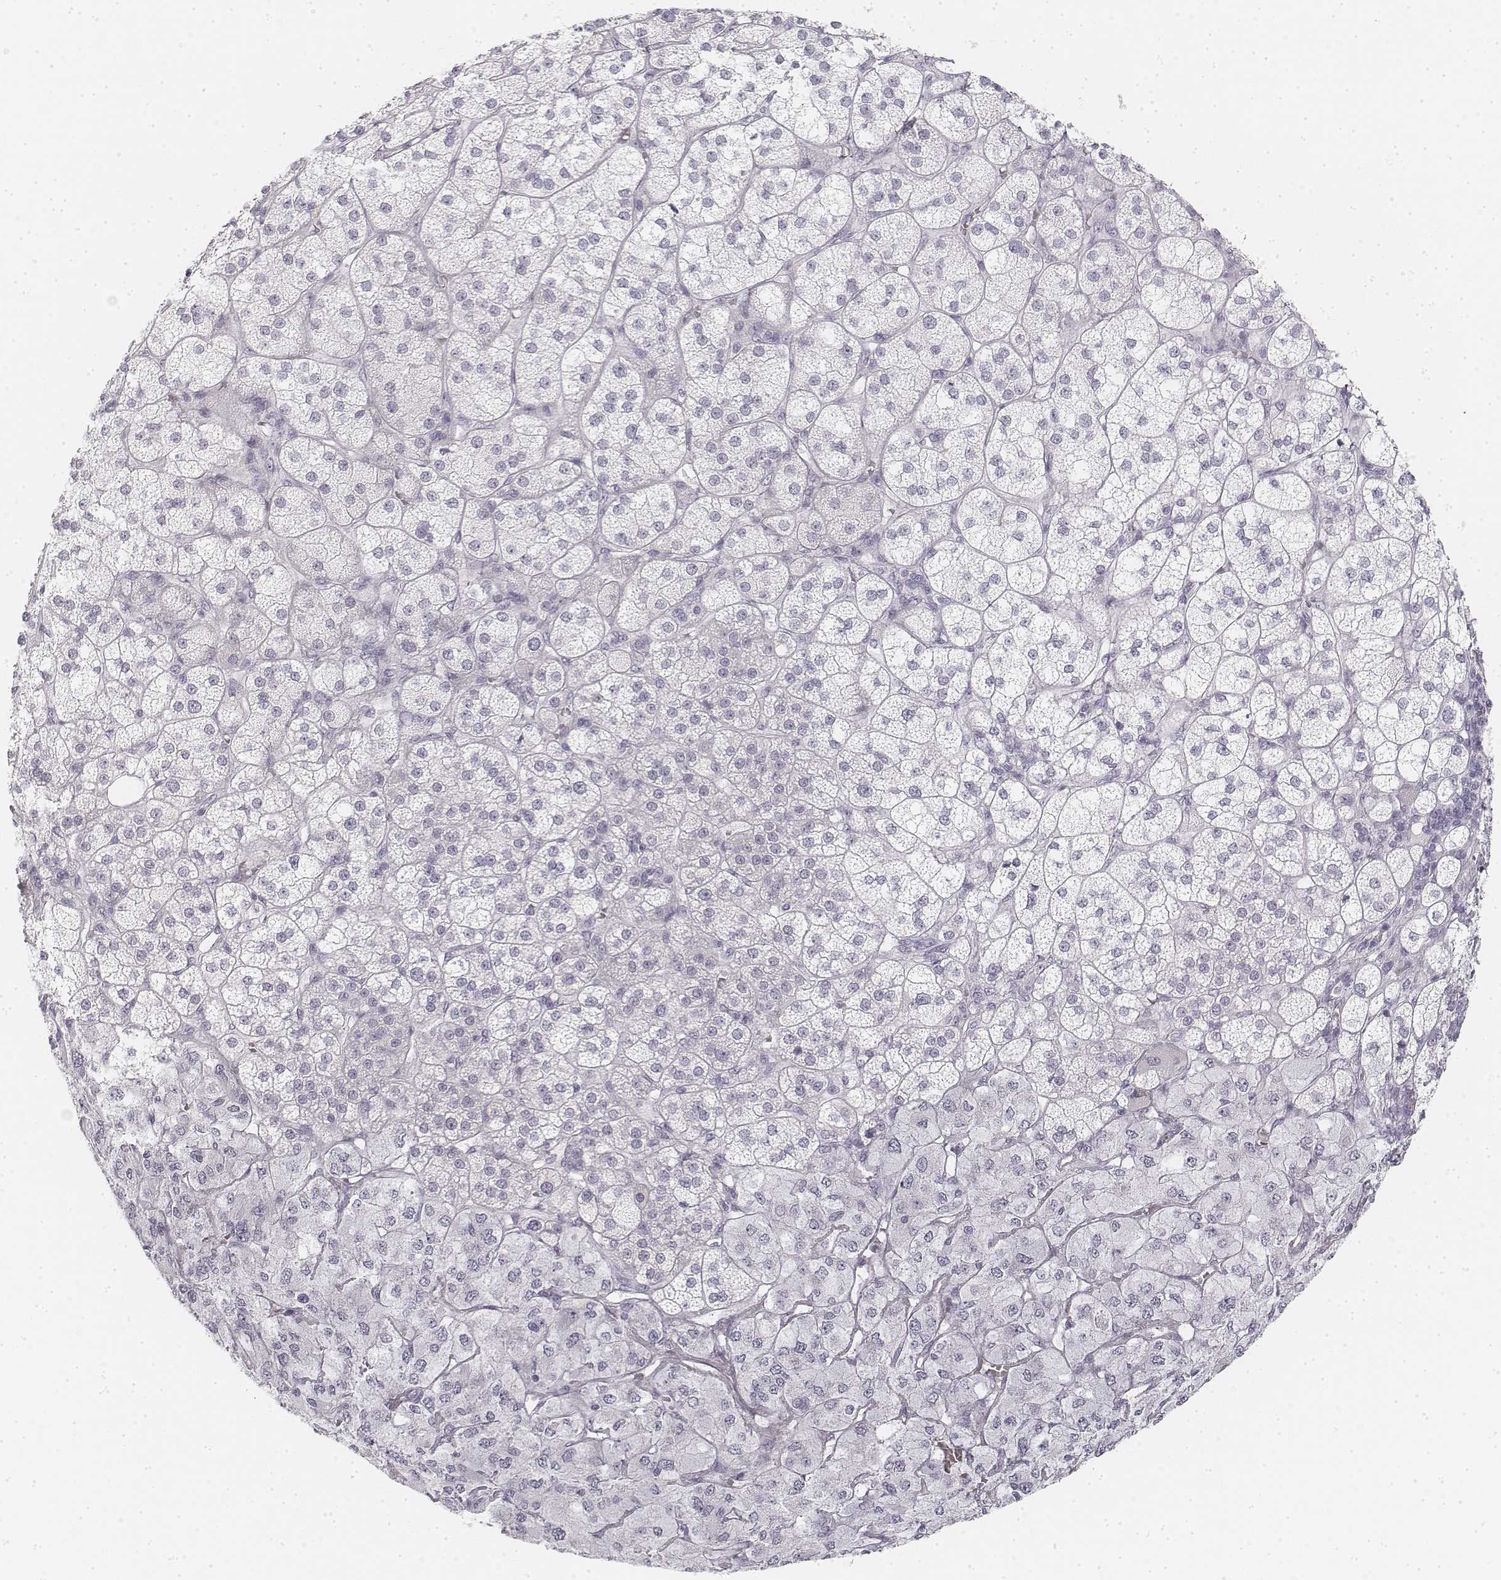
{"staining": {"intensity": "negative", "quantity": "none", "location": "none"}, "tissue": "adrenal gland", "cell_type": "Glandular cells", "image_type": "normal", "snomed": [{"axis": "morphology", "description": "Normal tissue, NOS"}, {"axis": "topography", "description": "Adrenal gland"}], "caption": "High power microscopy micrograph of an immunohistochemistry (IHC) image of normal adrenal gland, revealing no significant staining in glandular cells. (DAB (3,3'-diaminobenzidine) immunohistochemistry (IHC) visualized using brightfield microscopy, high magnification).", "gene": "KRT25", "patient": {"sex": "female", "age": 60}}